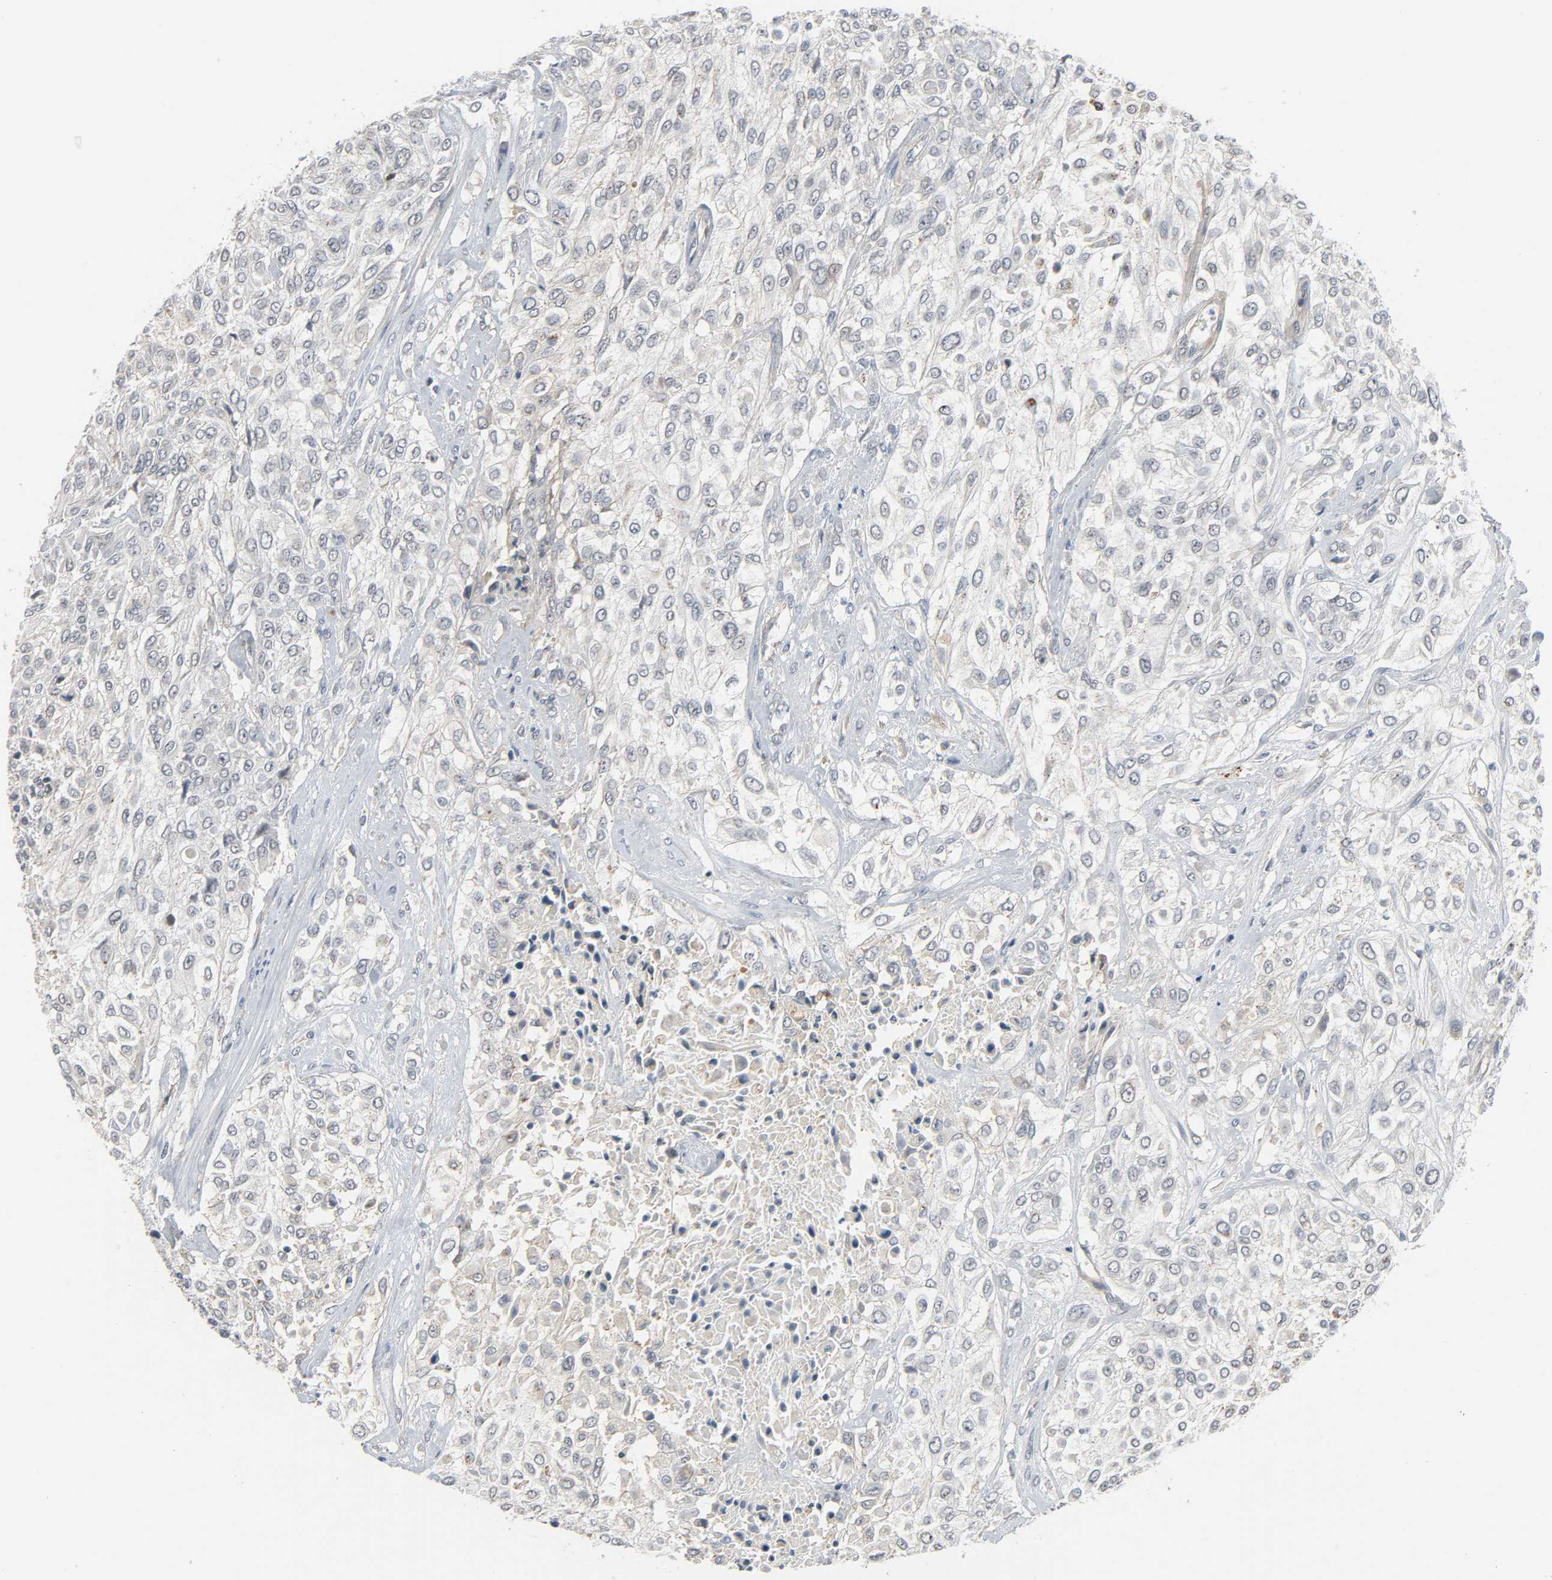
{"staining": {"intensity": "weak", "quantity": "<25%", "location": "cytoplasmic/membranous"}, "tissue": "urothelial cancer", "cell_type": "Tumor cells", "image_type": "cancer", "snomed": [{"axis": "morphology", "description": "Urothelial carcinoma, High grade"}, {"axis": "topography", "description": "Urinary bladder"}], "caption": "Human urothelial cancer stained for a protein using immunohistochemistry shows no positivity in tumor cells.", "gene": "CD4", "patient": {"sex": "male", "age": 57}}